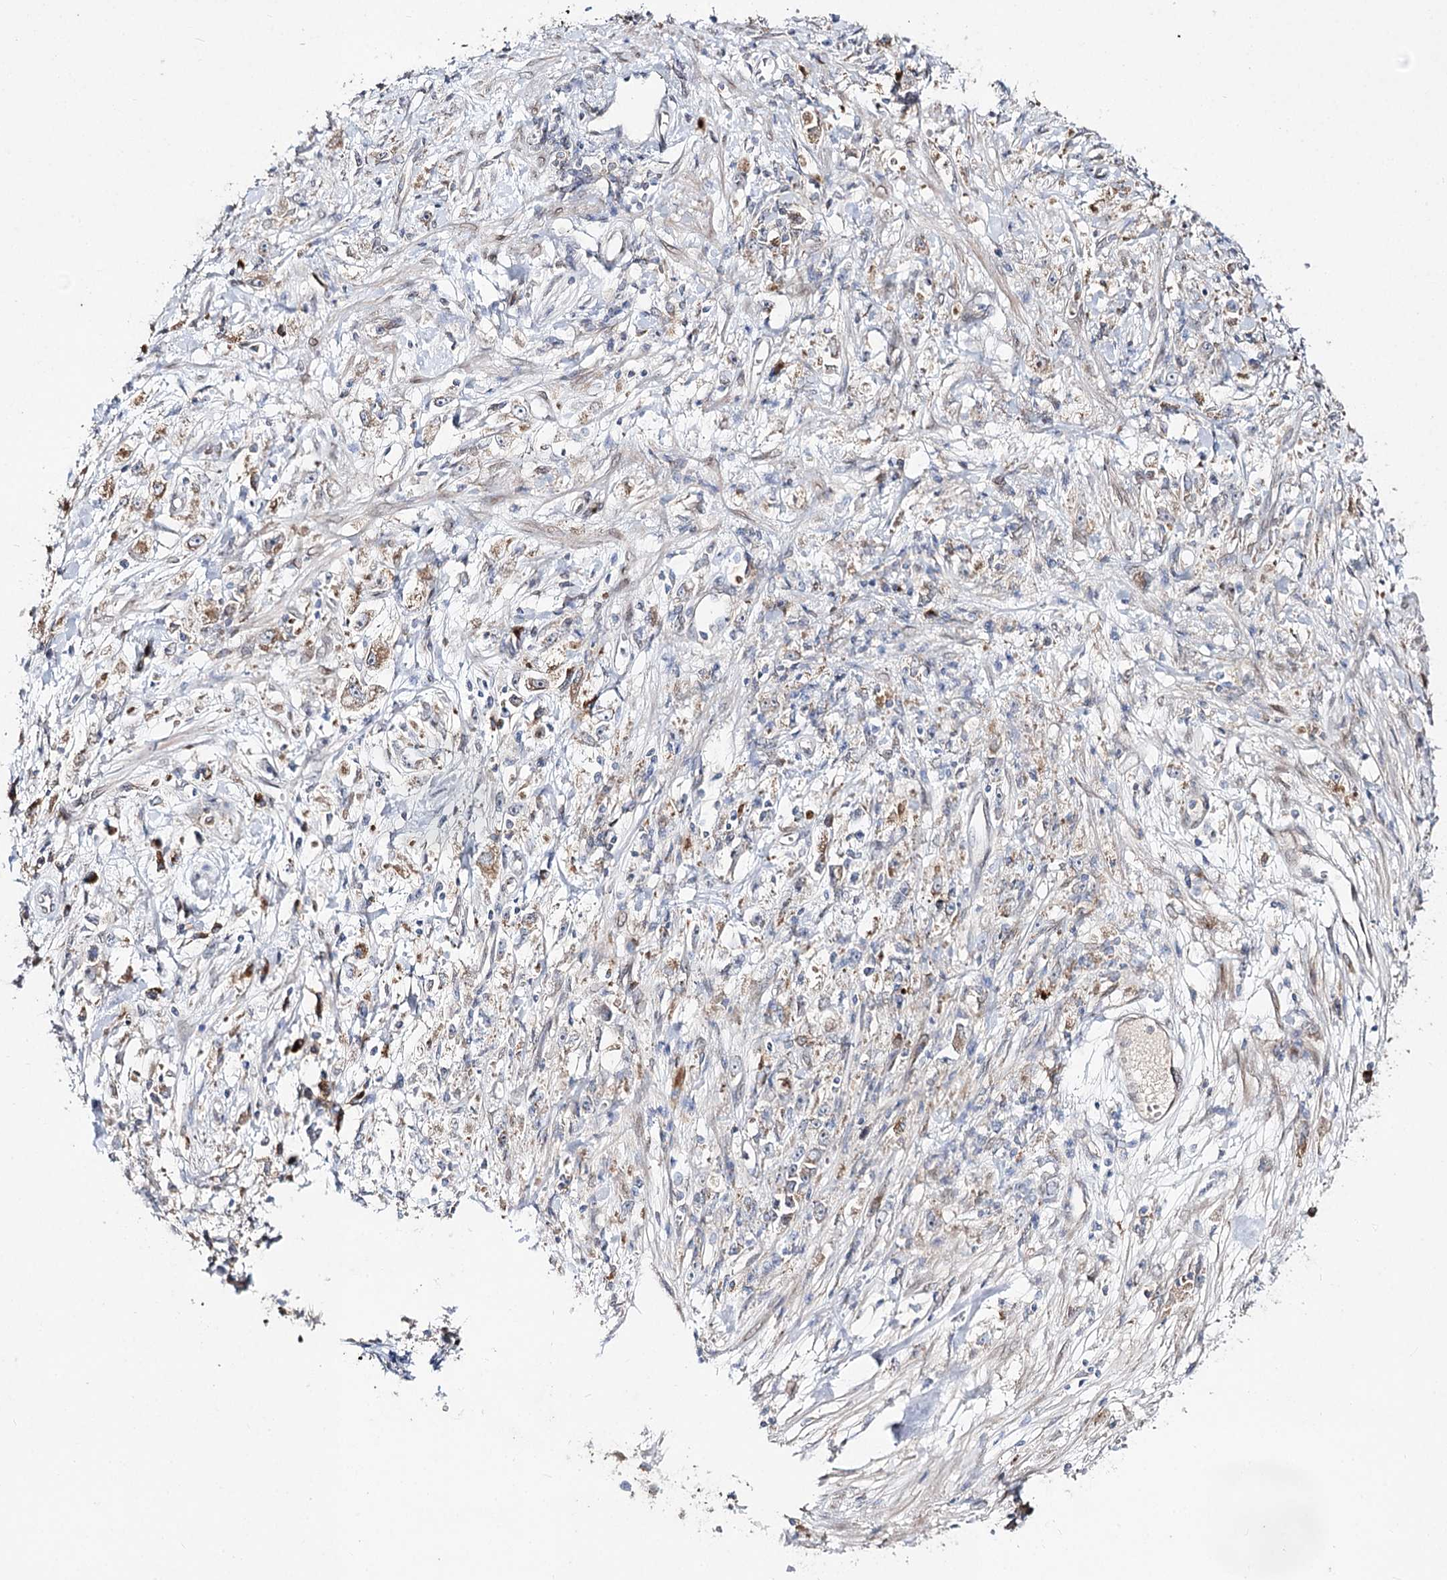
{"staining": {"intensity": "weak", "quantity": "25%-75%", "location": "cytoplasmic/membranous"}, "tissue": "stomach cancer", "cell_type": "Tumor cells", "image_type": "cancer", "snomed": [{"axis": "morphology", "description": "Adenocarcinoma, NOS"}, {"axis": "topography", "description": "Stomach"}], "caption": "A histopathology image of human stomach cancer (adenocarcinoma) stained for a protein reveals weak cytoplasmic/membranous brown staining in tumor cells.", "gene": "C11orf80", "patient": {"sex": "female", "age": 59}}